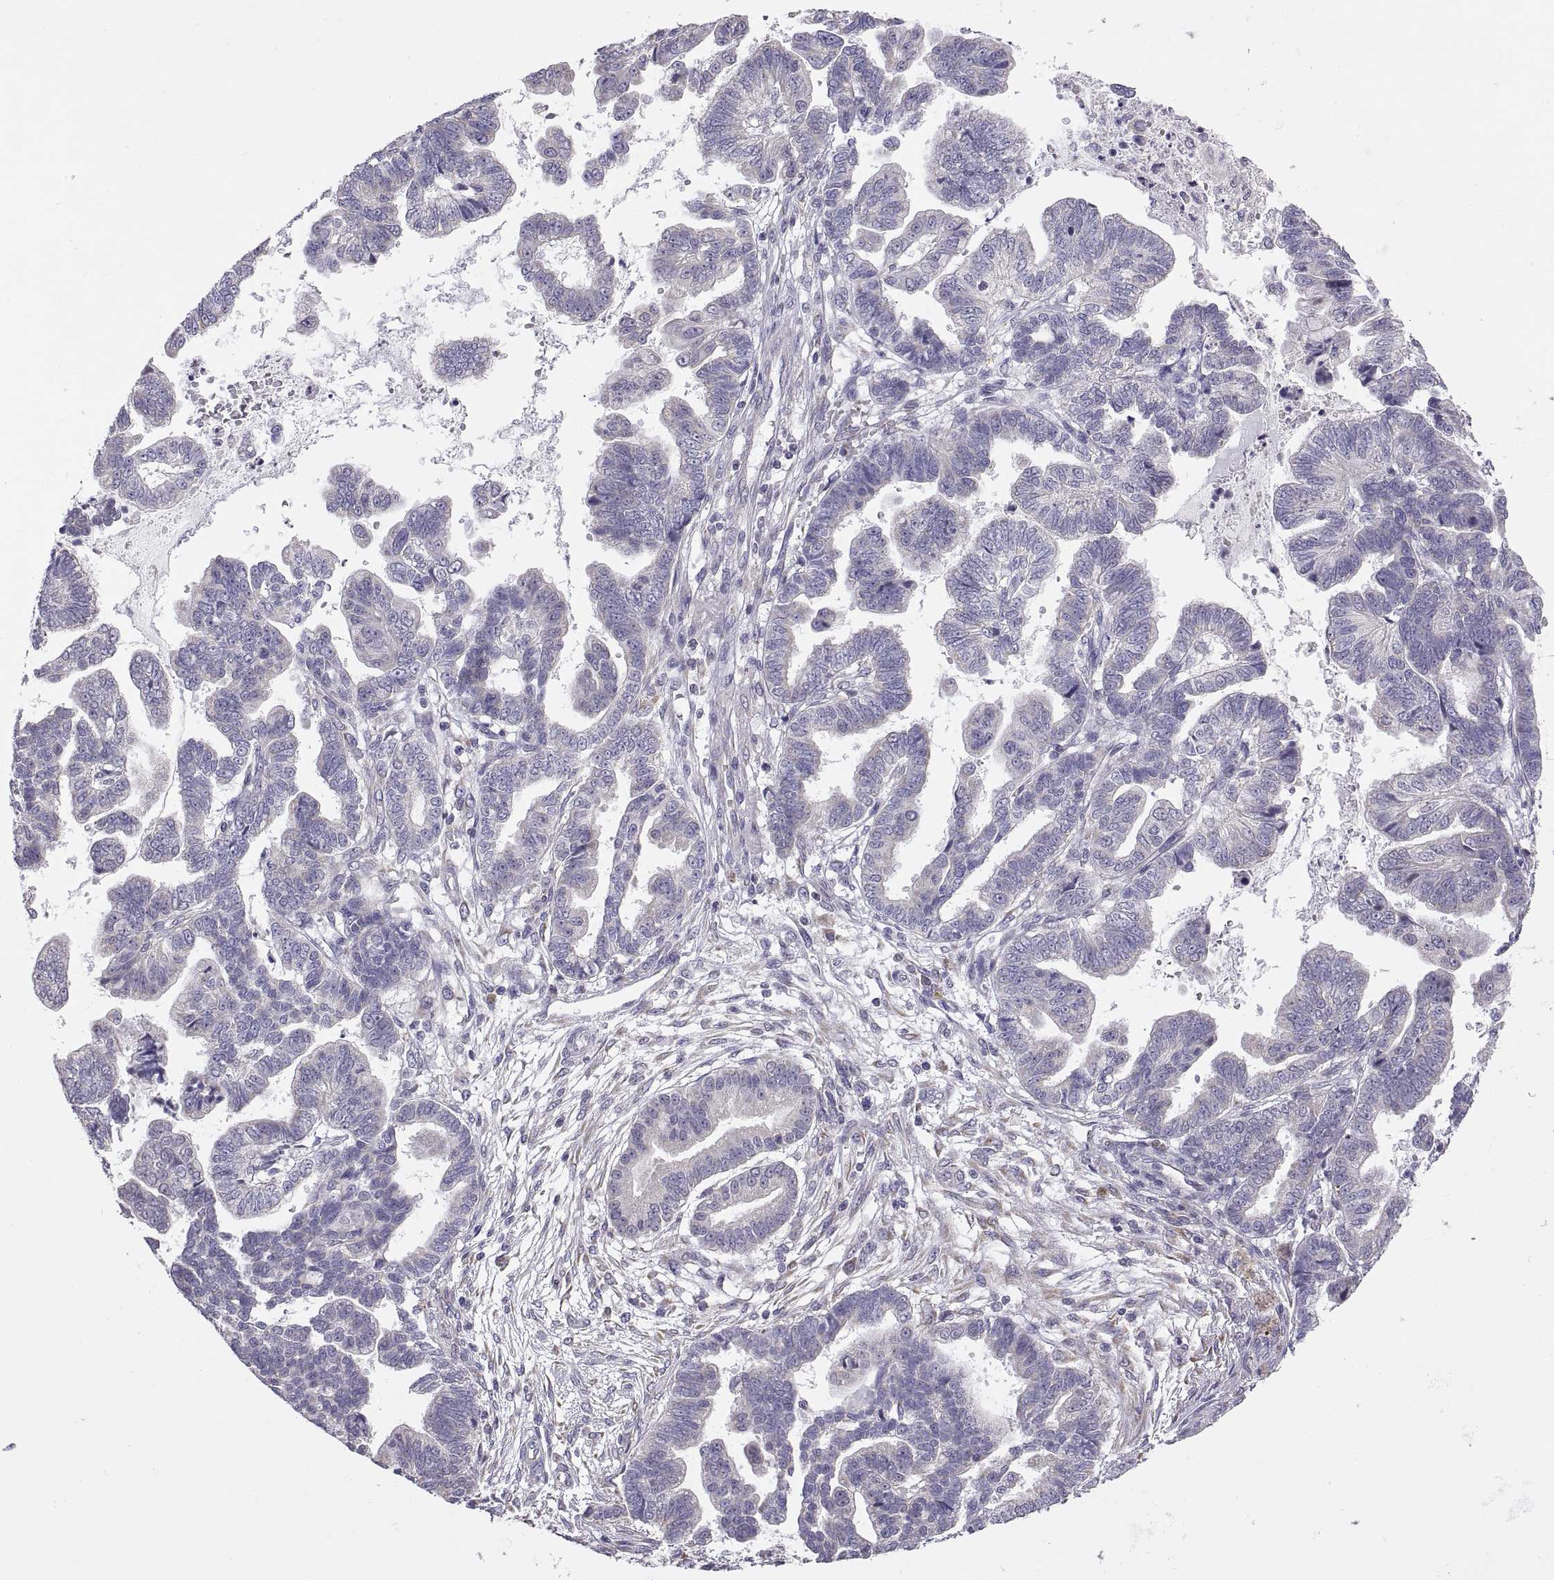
{"staining": {"intensity": "negative", "quantity": "none", "location": "none"}, "tissue": "stomach cancer", "cell_type": "Tumor cells", "image_type": "cancer", "snomed": [{"axis": "morphology", "description": "Adenocarcinoma, NOS"}, {"axis": "topography", "description": "Stomach"}], "caption": "High magnification brightfield microscopy of stomach cancer stained with DAB (brown) and counterstained with hematoxylin (blue): tumor cells show no significant positivity.", "gene": "TNNC1", "patient": {"sex": "male", "age": 83}}